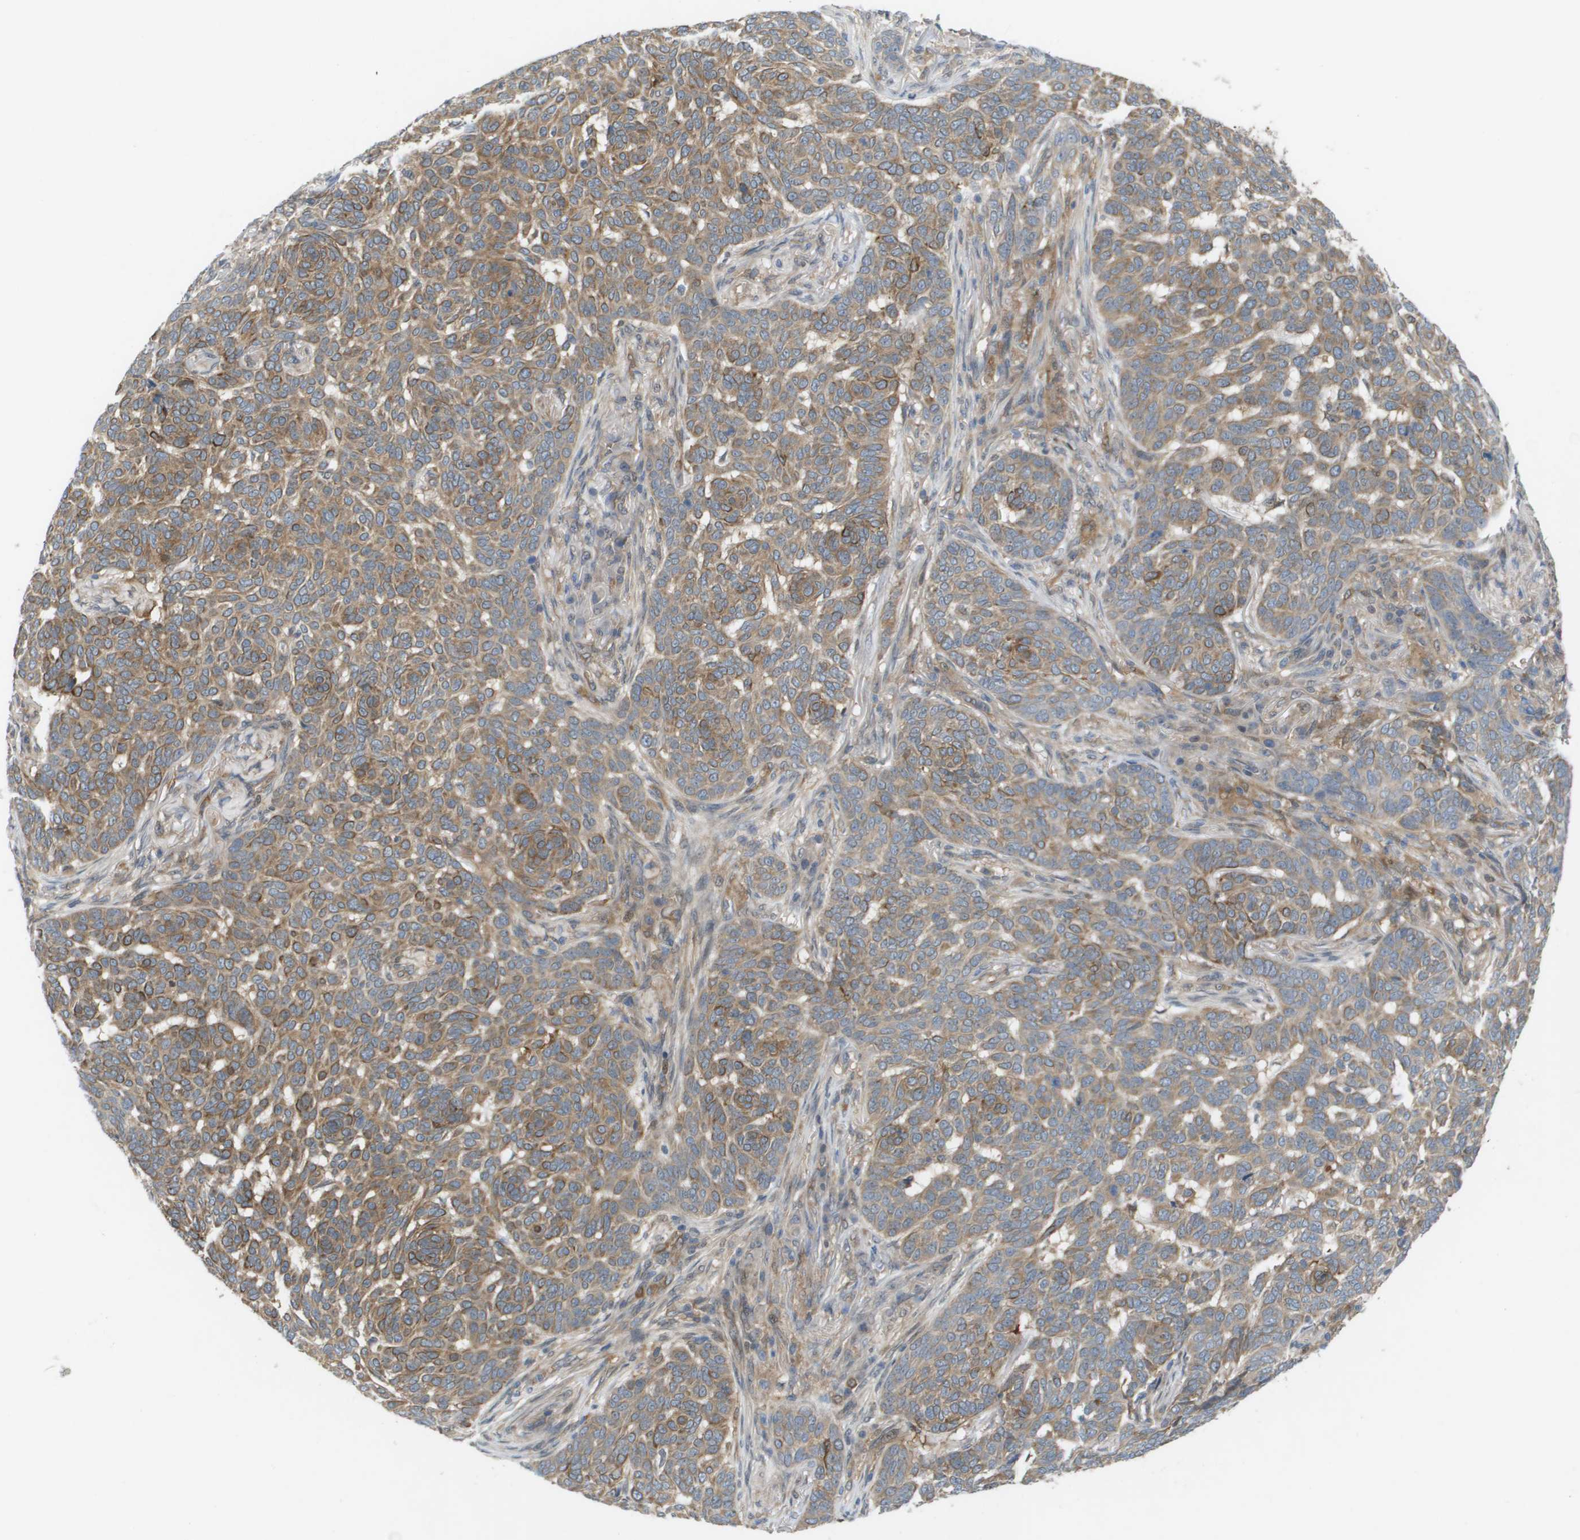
{"staining": {"intensity": "moderate", "quantity": "25%-75%", "location": "cytoplasmic/membranous"}, "tissue": "skin cancer", "cell_type": "Tumor cells", "image_type": "cancer", "snomed": [{"axis": "morphology", "description": "Basal cell carcinoma"}, {"axis": "topography", "description": "Skin"}], "caption": "Immunohistochemical staining of human skin basal cell carcinoma reveals medium levels of moderate cytoplasmic/membranous protein positivity in about 25%-75% of tumor cells. The protein of interest is shown in brown color, while the nuclei are stained blue.", "gene": "PALD1", "patient": {"sex": "male", "age": 85}}